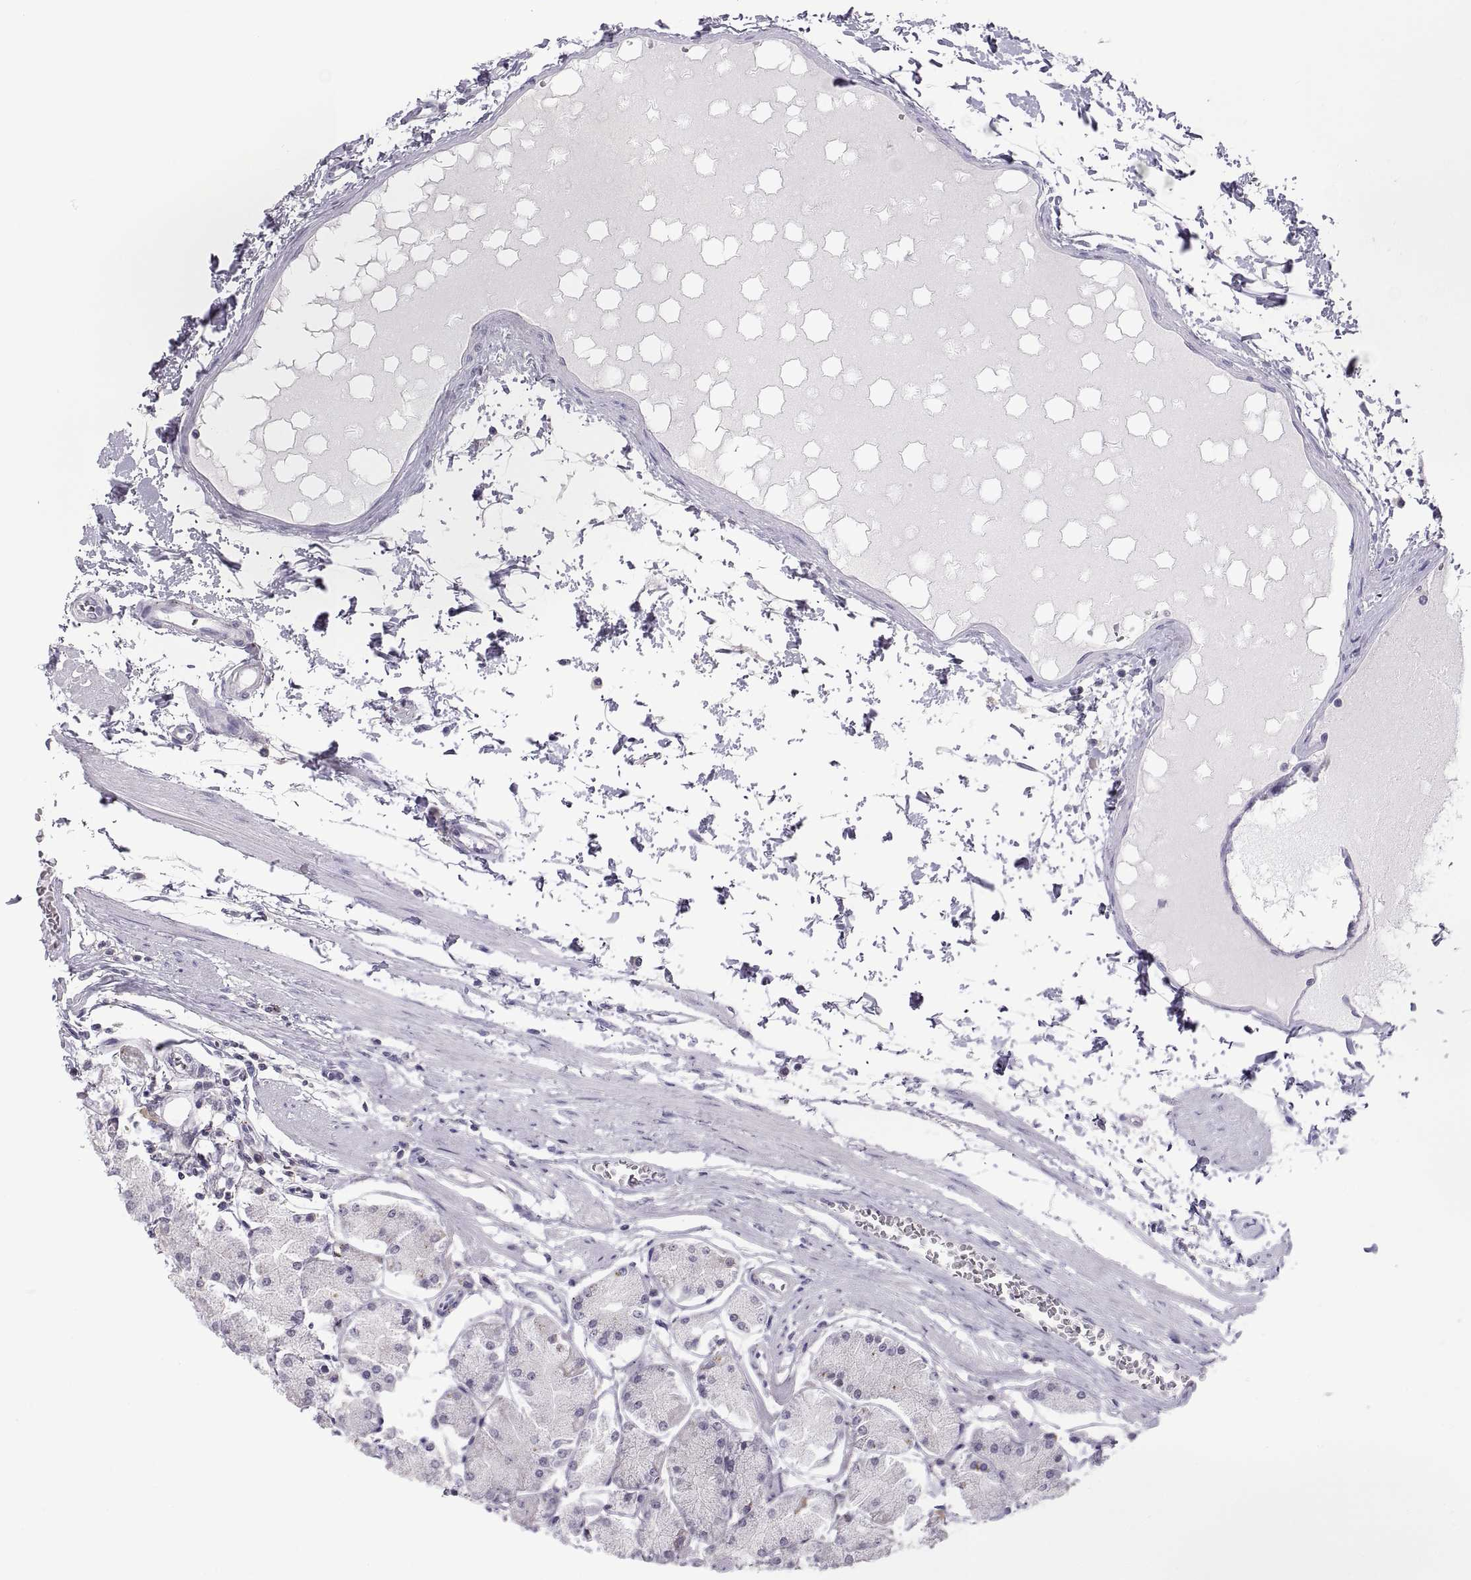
{"staining": {"intensity": "negative", "quantity": "none", "location": "none"}, "tissue": "stomach", "cell_type": "Glandular cells", "image_type": "normal", "snomed": [{"axis": "morphology", "description": "Normal tissue, NOS"}, {"axis": "topography", "description": "Stomach, upper"}], "caption": "The micrograph demonstrates no significant staining in glandular cells of stomach. (Brightfield microscopy of DAB (3,3'-diaminobenzidine) IHC at high magnification).", "gene": "RGS19", "patient": {"sex": "male", "age": 60}}